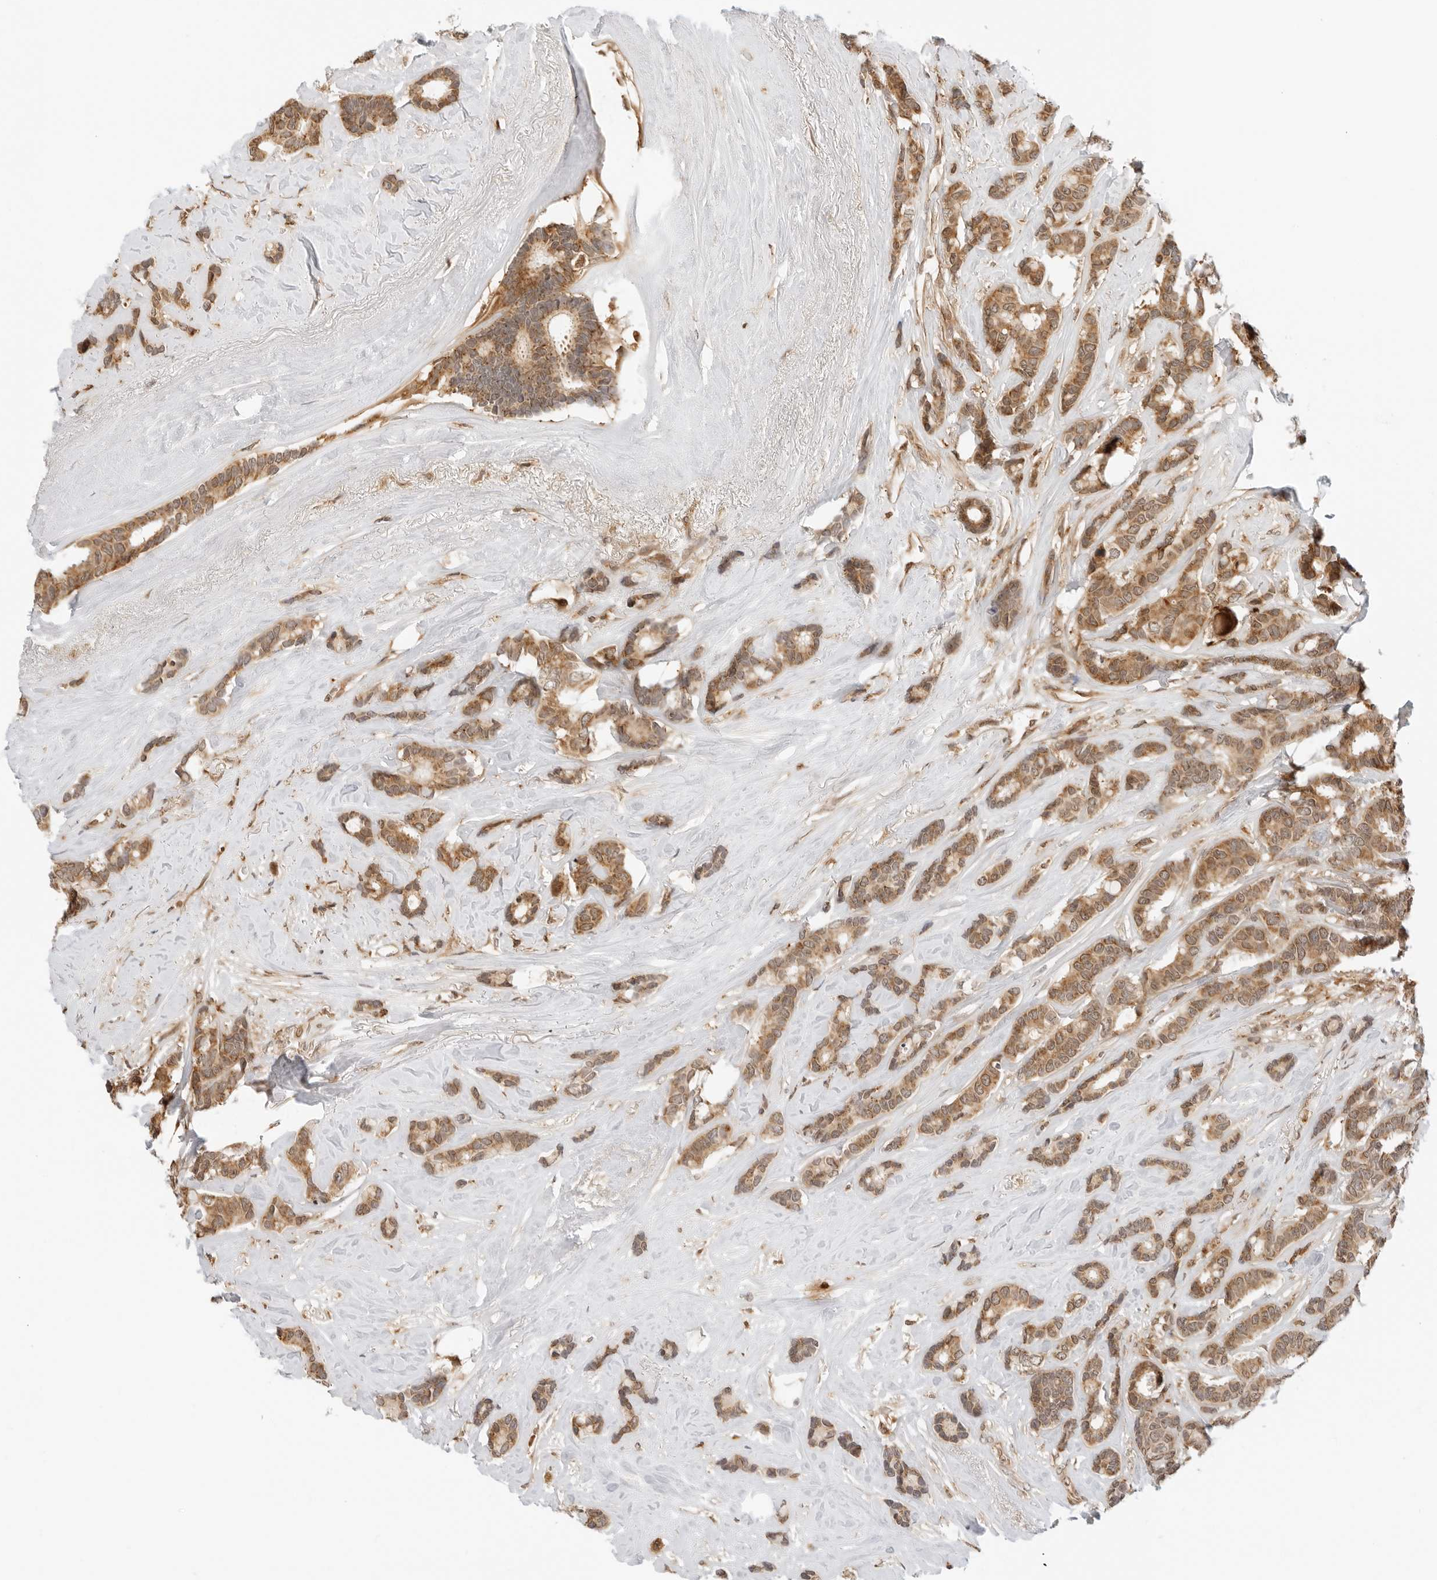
{"staining": {"intensity": "moderate", "quantity": ">75%", "location": "cytoplasmic/membranous"}, "tissue": "breast cancer", "cell_type": "Tumor cells", "image_type": "cancer", "snomed": [{"axis": "morphology", "description": "Duct carcinoma"}, {"axis": "topography", "description": "Breast"}], "caption": "This image demonstrates breast cancer (invasive ductal carcinoma) stained with IHC to label a protein in brown. The cytoplasmic/membranous of tumor cells show moderate positivity for the protein. Nuclei are counter-stained blue.", "gene": "RC3H1", "patient": {"sex": "female", "age": 87}}